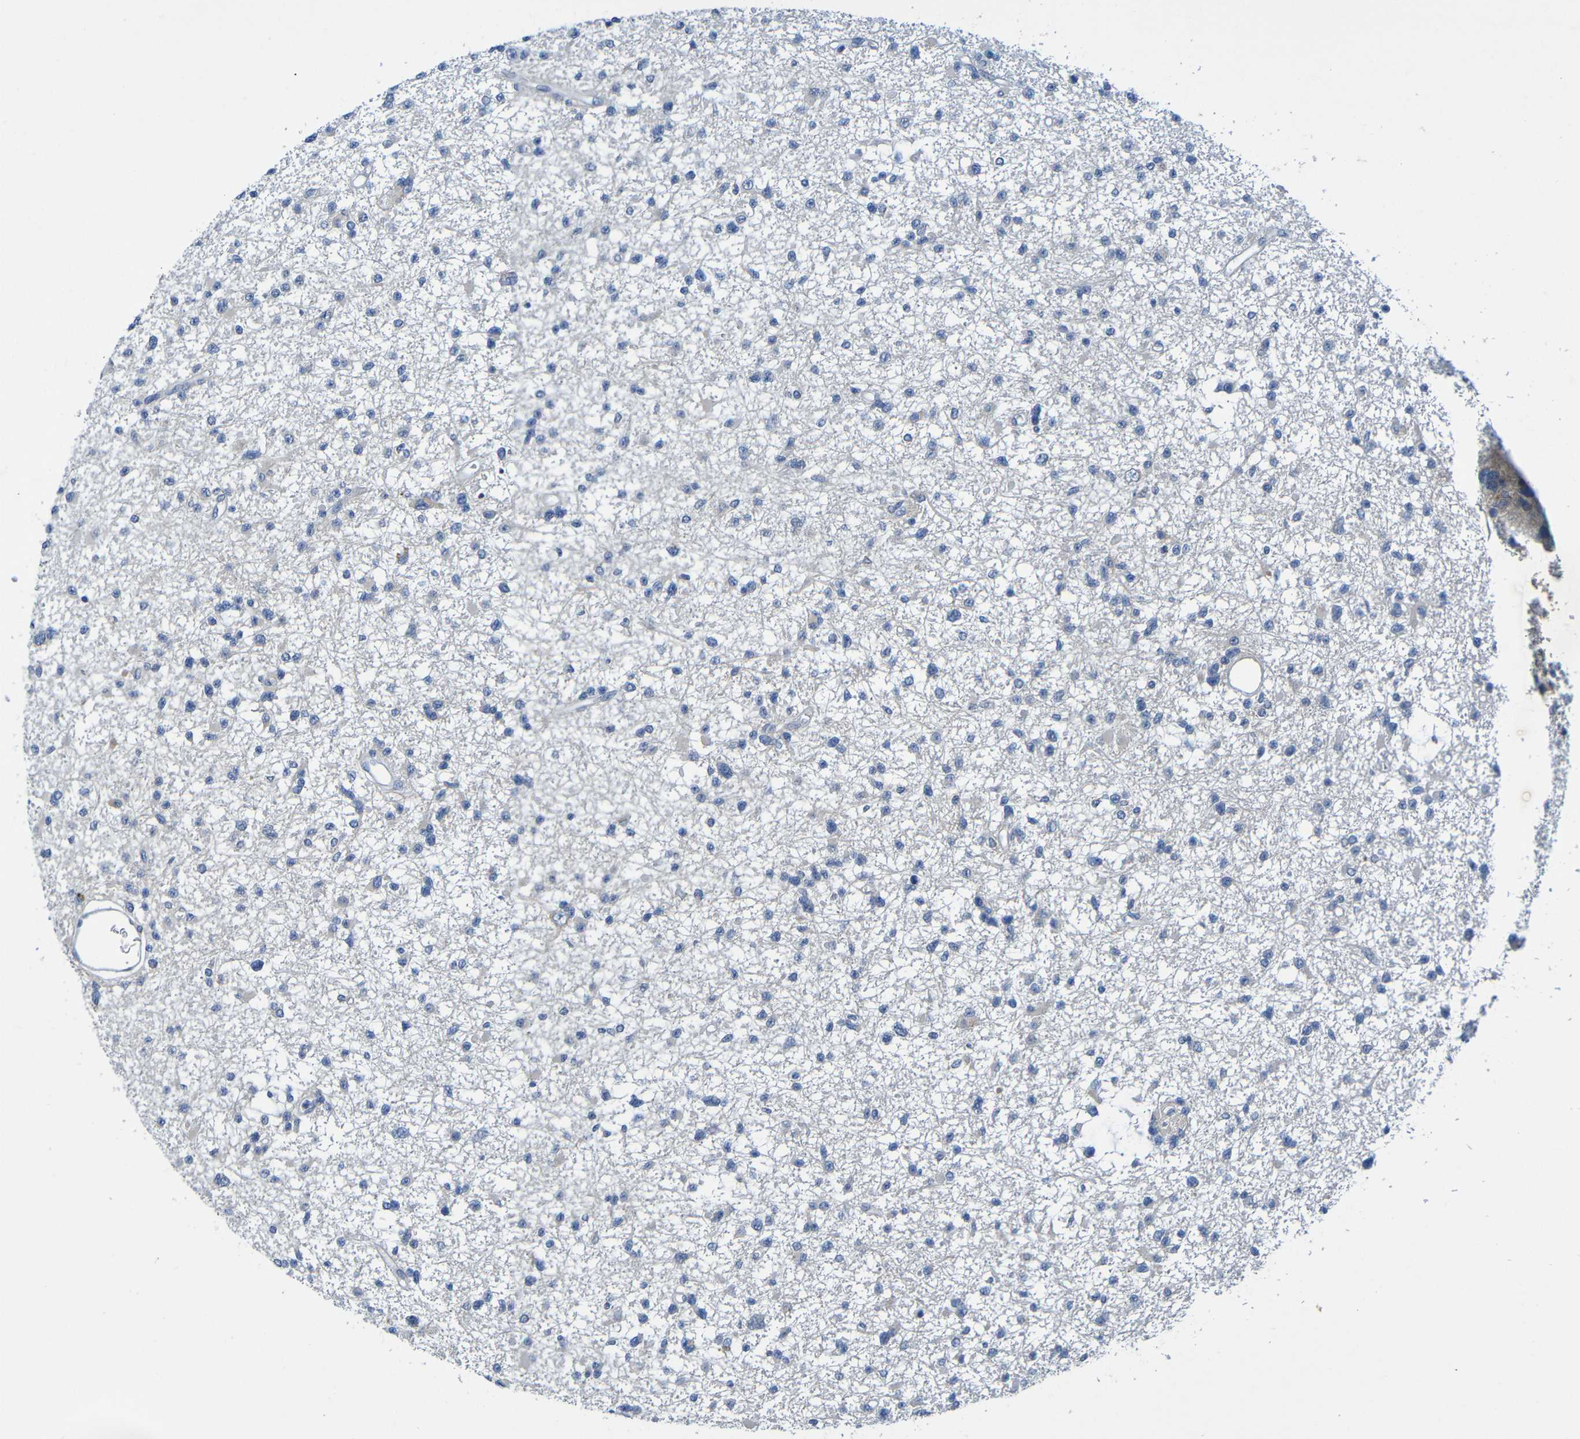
{"staining": {"intensity": "negative", "quantity": "none", "location": "none"}, "tissue": "glioma", "cell_type": "Tumor cells", "image_type": "cancer", "snomed": [{"axis": "morphology", "description": "Glioma, malignant, Low grade"}, {"axis": "topography", "description": "Brain"}], "caption": "High power microscopy histopathology image of an immunohistochemistry micrograph of malignant glioma (low-grade), revealing no significant staining in tumor cells.", "gene": "CYP4F2", "patient": {"sex": "female", "age": 22}}